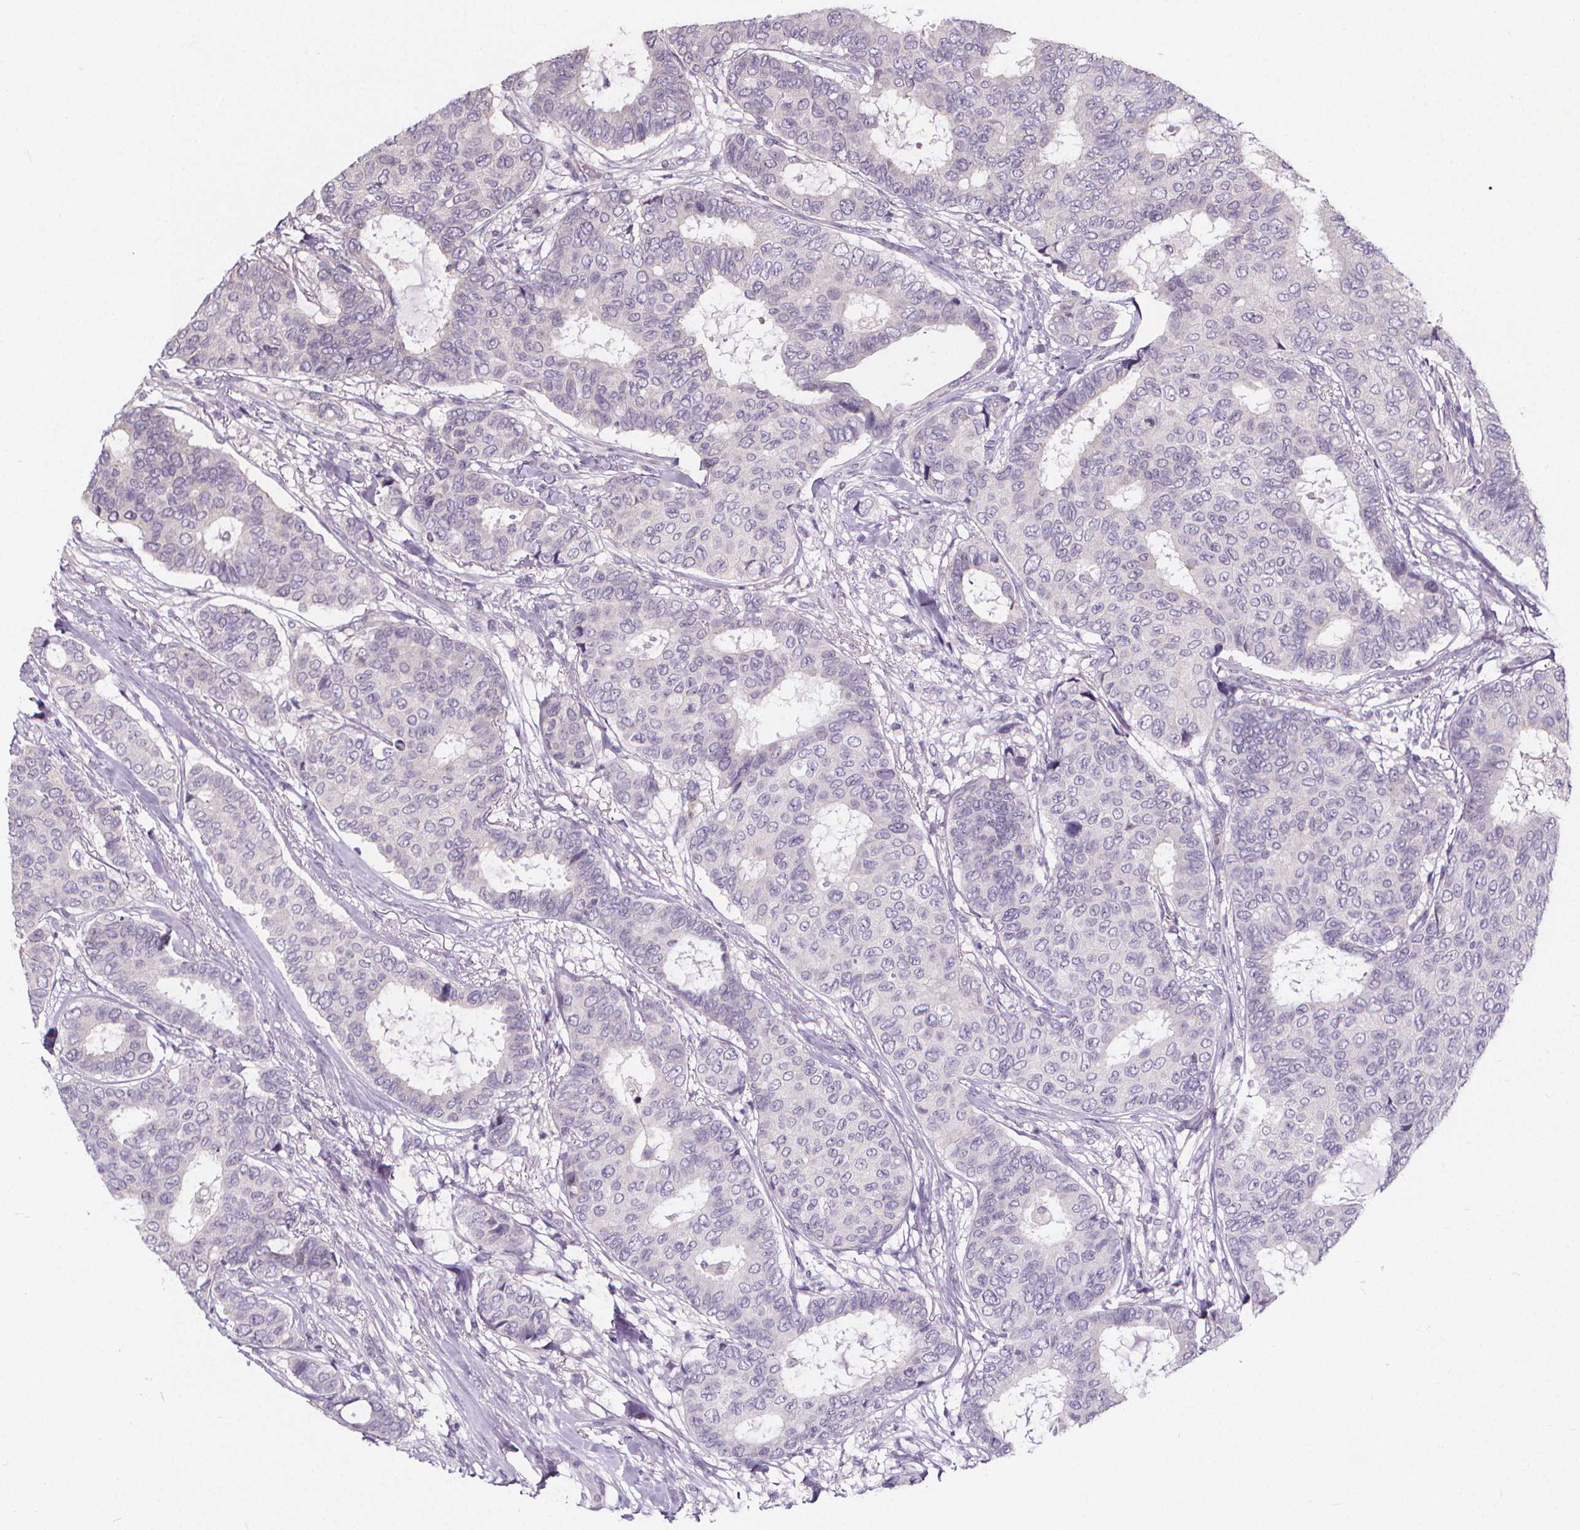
{"staining": {"intensity": "negative", "quantity": "none", "location": "none"}, "tissue": "breast cancer", "cell_type": "Tumor cells", "image_type": "cancer", "snomed": [{"axis": "morphology", "description": "Duct carcinoma"}, {"axis": "topography", "description": "Breast"}], "caption": "Tumor cells show no significant staining in breast invasive ductal carcinoma.", "gene": "ATP6V1D", "patient": {"sex": "female", "age": 75}}